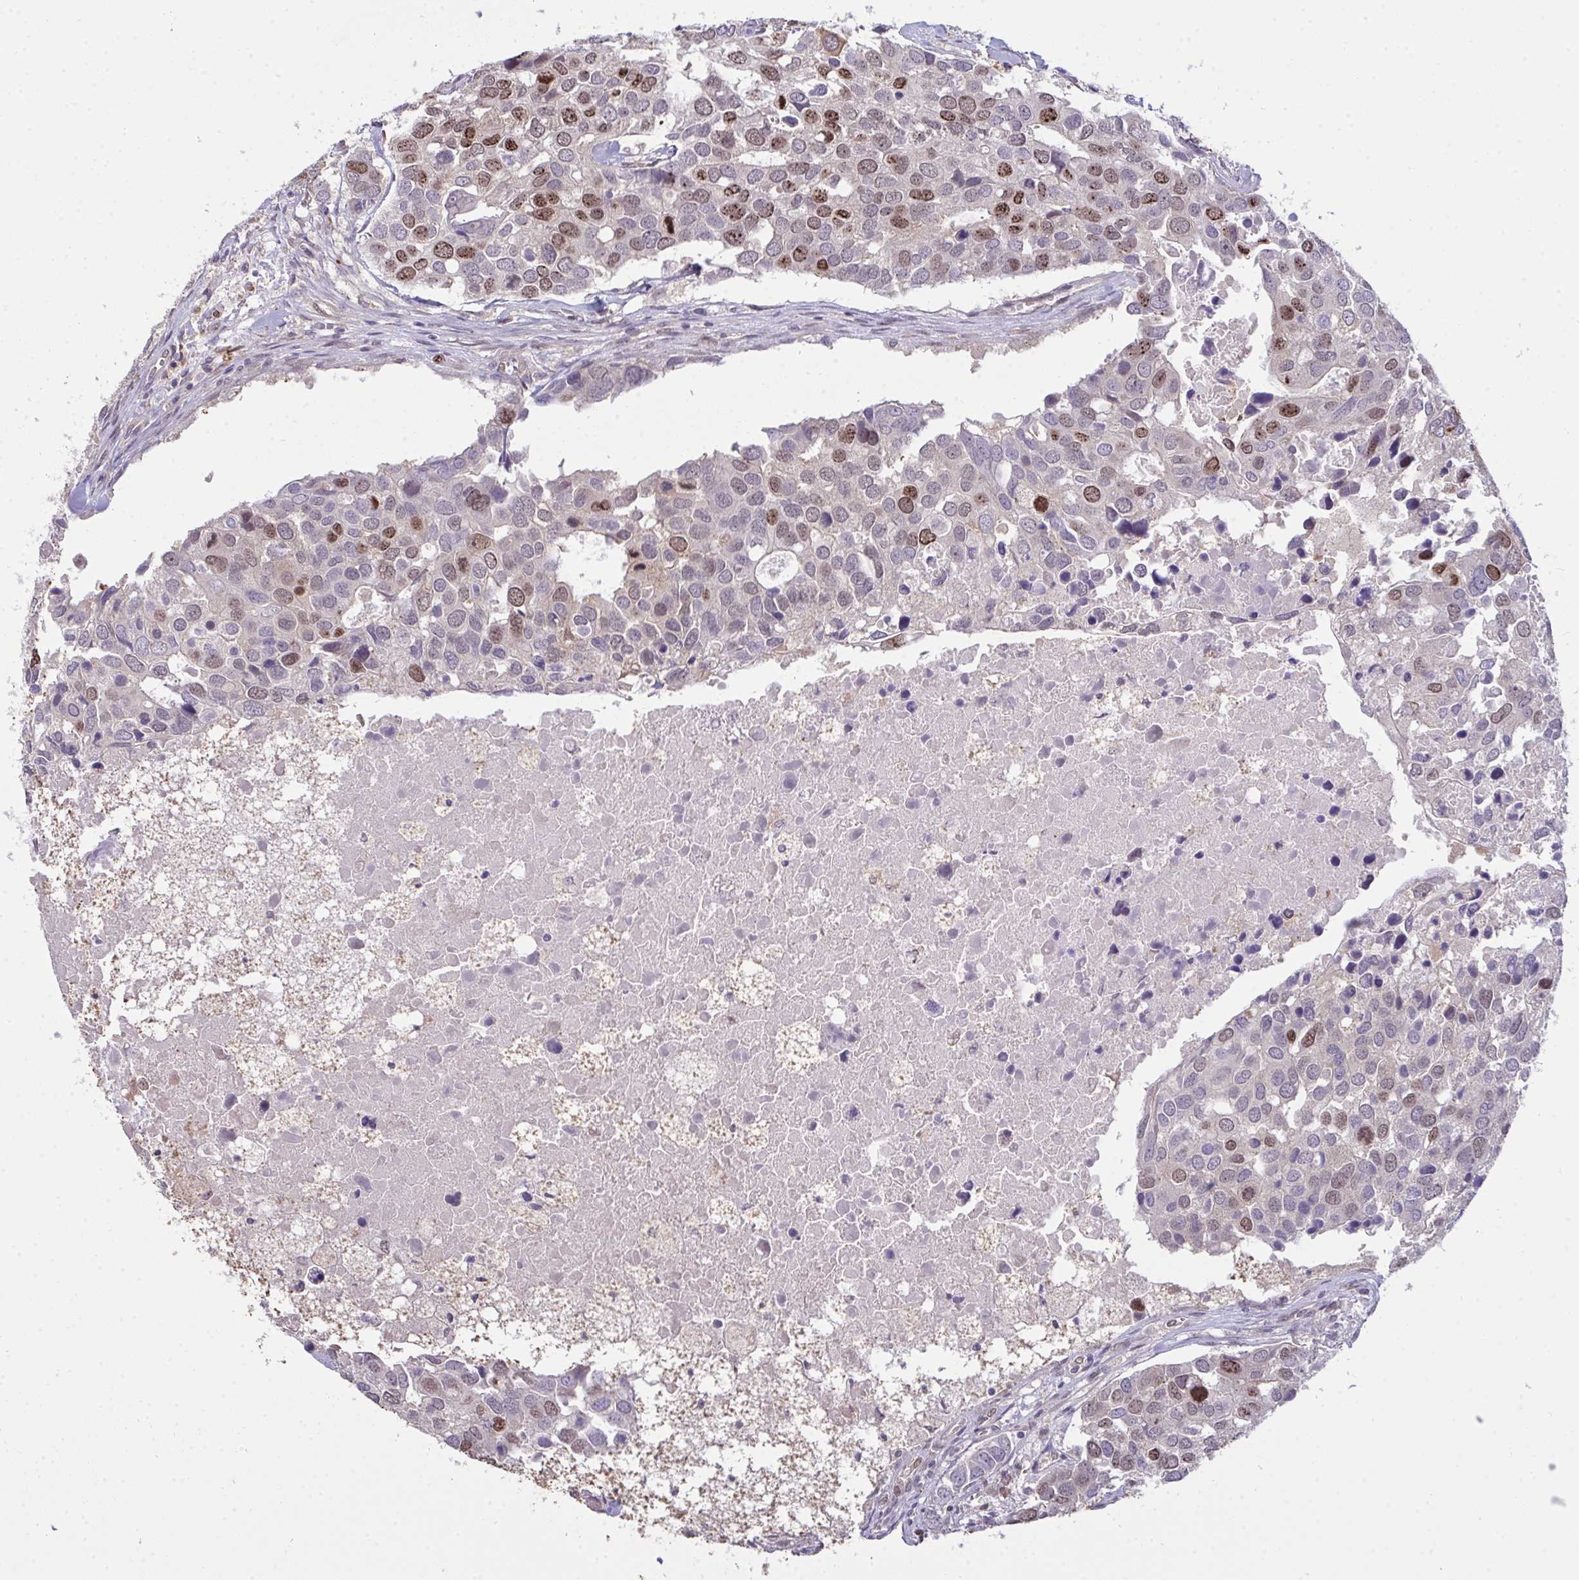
{"staining": {"intensity": "moderate", "quantity": "25%-75%", "location": "nuclear"}, "tissue": "breast cancer", "cell_type": "Tumor cells", "image_type": "cancer", "snomed": [{"axis": "morphology", "description": "Duct carcinoma"}, {"axis": "topography", "description": "Breast"}], "caption": "An immunohistochemistry (IHC) photomicrograph of neoplastic tissue is shown. Protein staining in brown labels moderate nuclear positivity in infiltrating ductal carcinoma (breast) within tumor cells. (IHC, brightfield microscopy, high magnification).", "gene": "SETD7", "patient": {"sex": "female", "age": 83}}